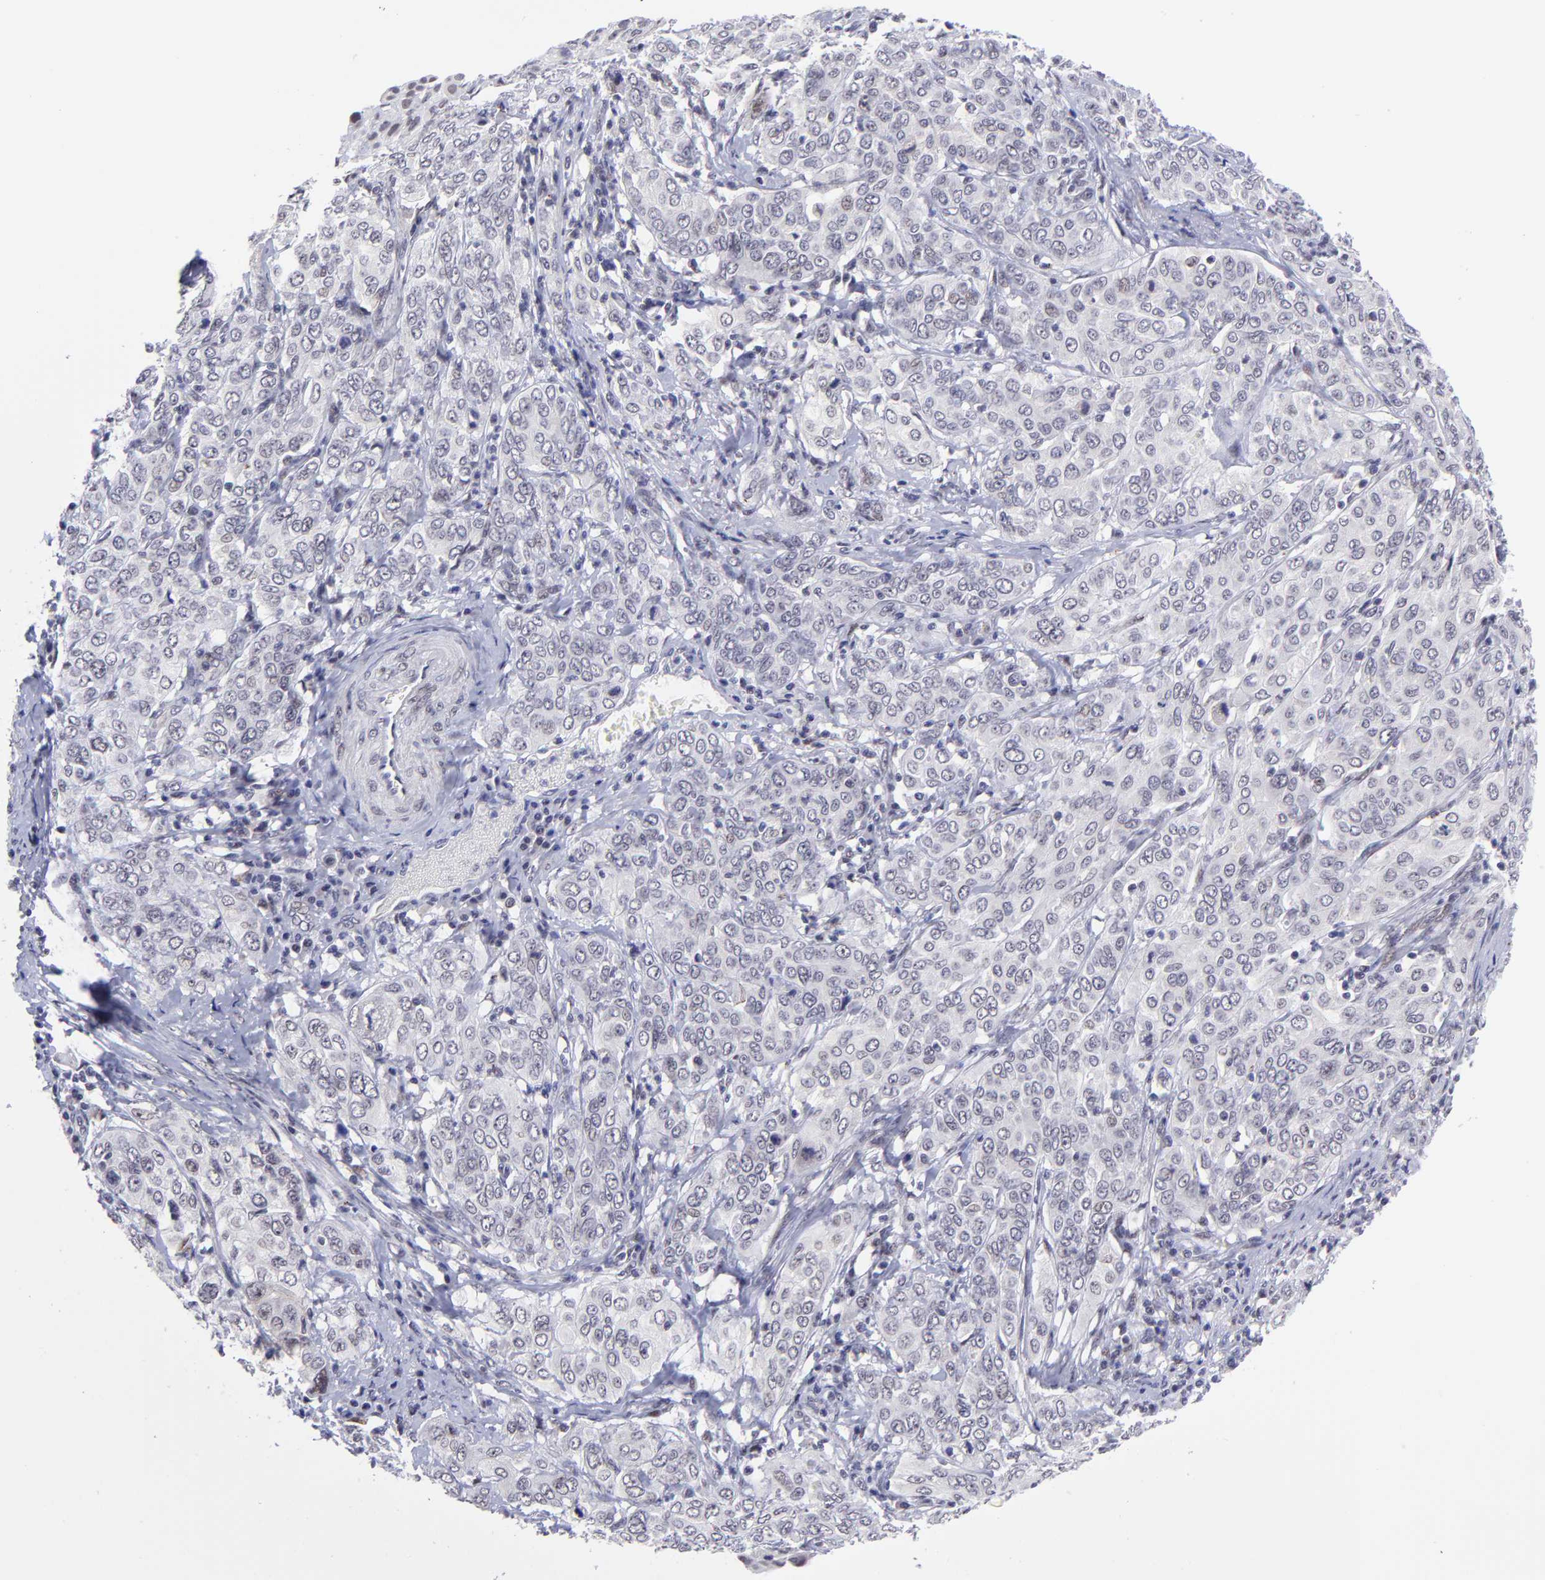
{"staining": {"intensity": "negative", "quantity": "none", "location": "none"}, "tissue": "cervical cancer", "cell_type": "Tumor cells", "image_type": "cancer", "snomed": [{"axis": "morphology", "description": "Squamous cell carcinoma, NOS"}, {"axis": "topography", "description": "Cervix"}], "caption": "This image is of cervical squamous cell carcinoma stained with immunohistochemistry to label a protein in brown with the nuclei are counter-stained blue. There is no positivity in tumor cells.", "gene": "SOX6", "patient": {"sex": "female", "age": 38}}